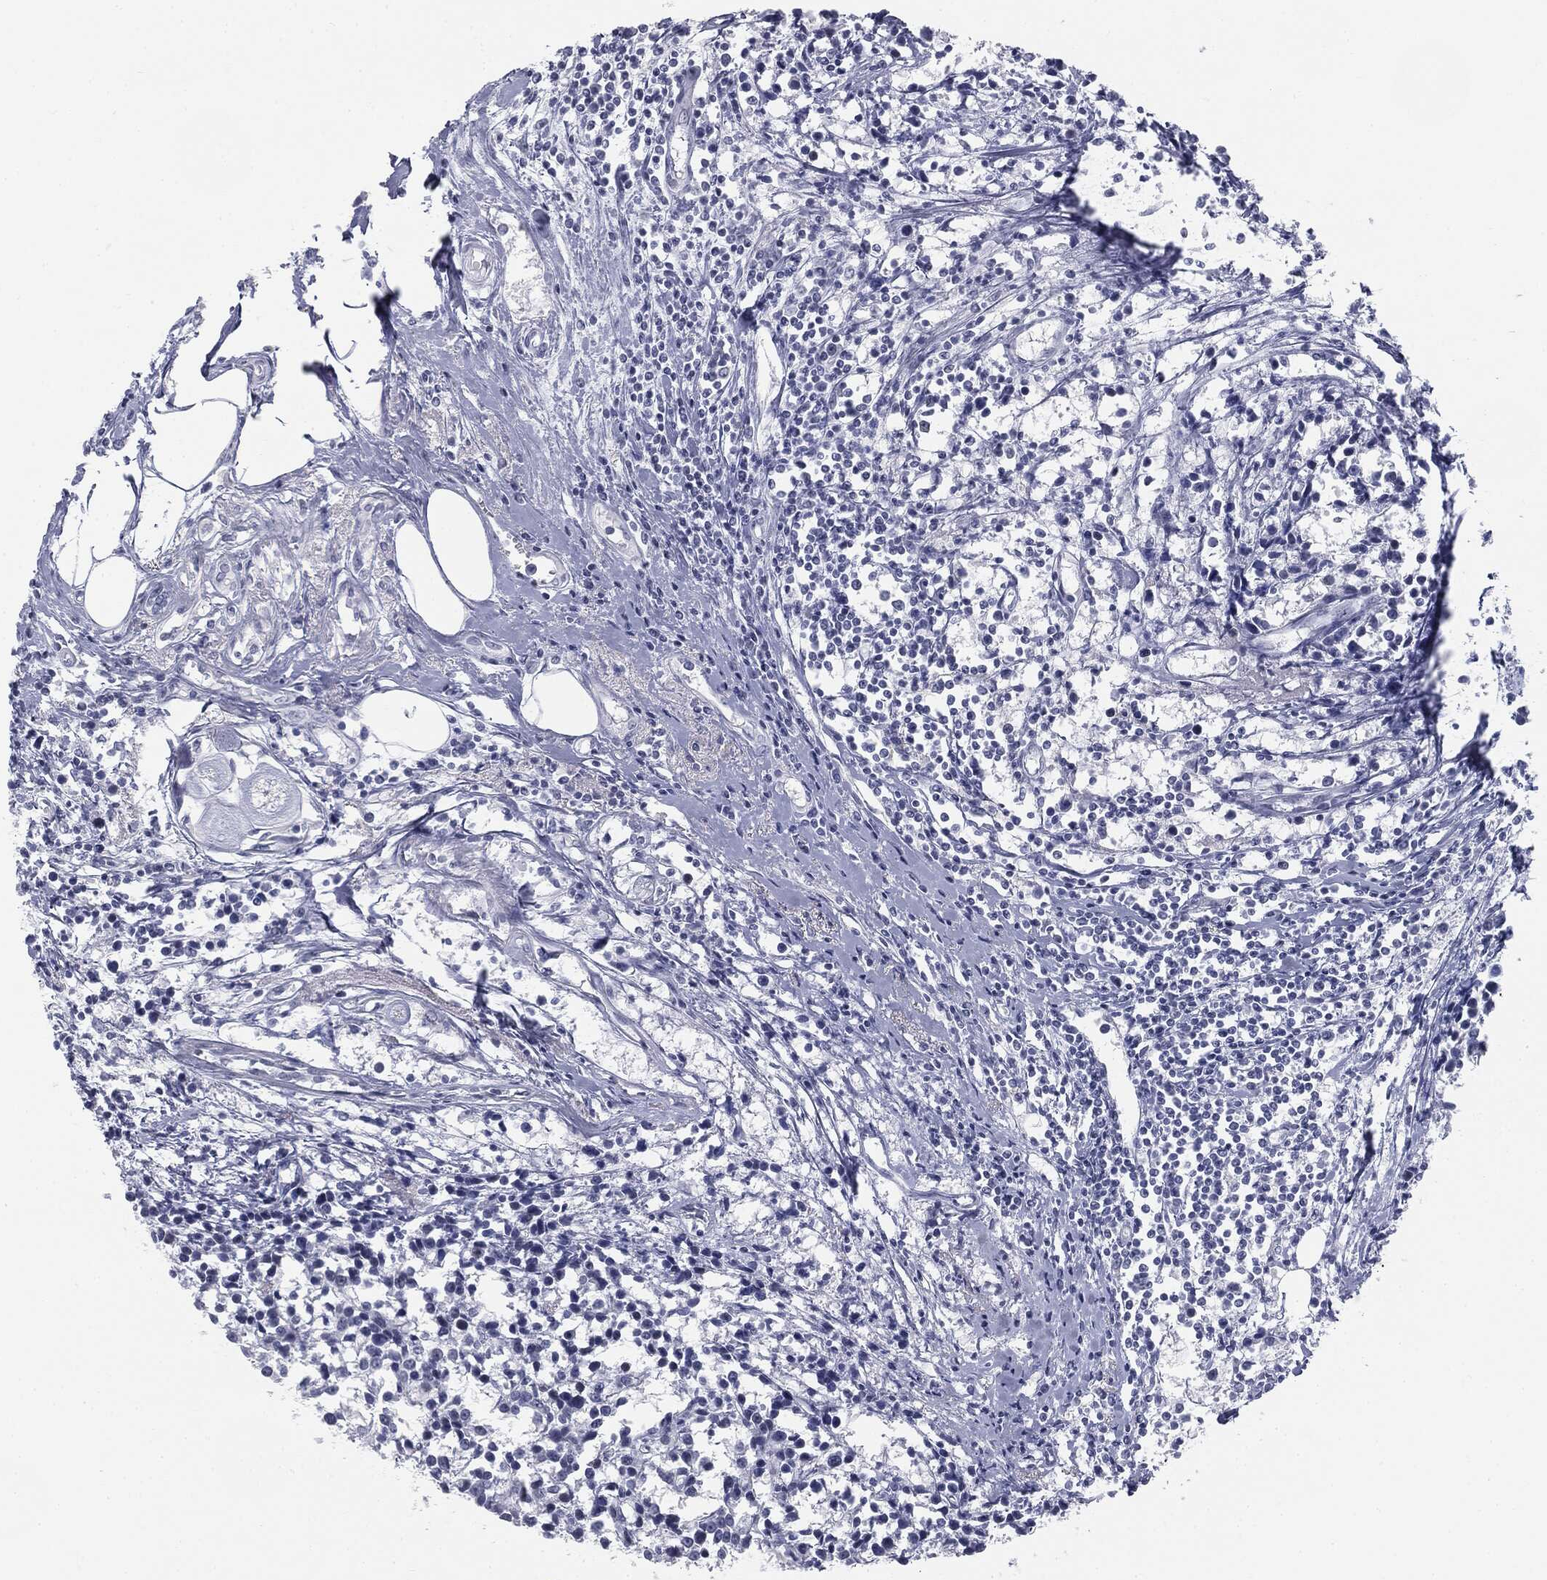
{"staining": {"intensity": "negative", "quantity": "none", "location": "none"}, "tissue": "breast cancer", "cell_type": "Tumor cells", "image_type": "cancer", "snomed": [{"axis": "morphology", "description": "Duct carcinoma"}, {"axis": "topography", "description": "Breast"}], "caption": "Tumor cells show no significant protein staining in invasive ductal carcinoma (breast).", "gene": "TPO", "patient": {"sex": "female", "age": 80}}